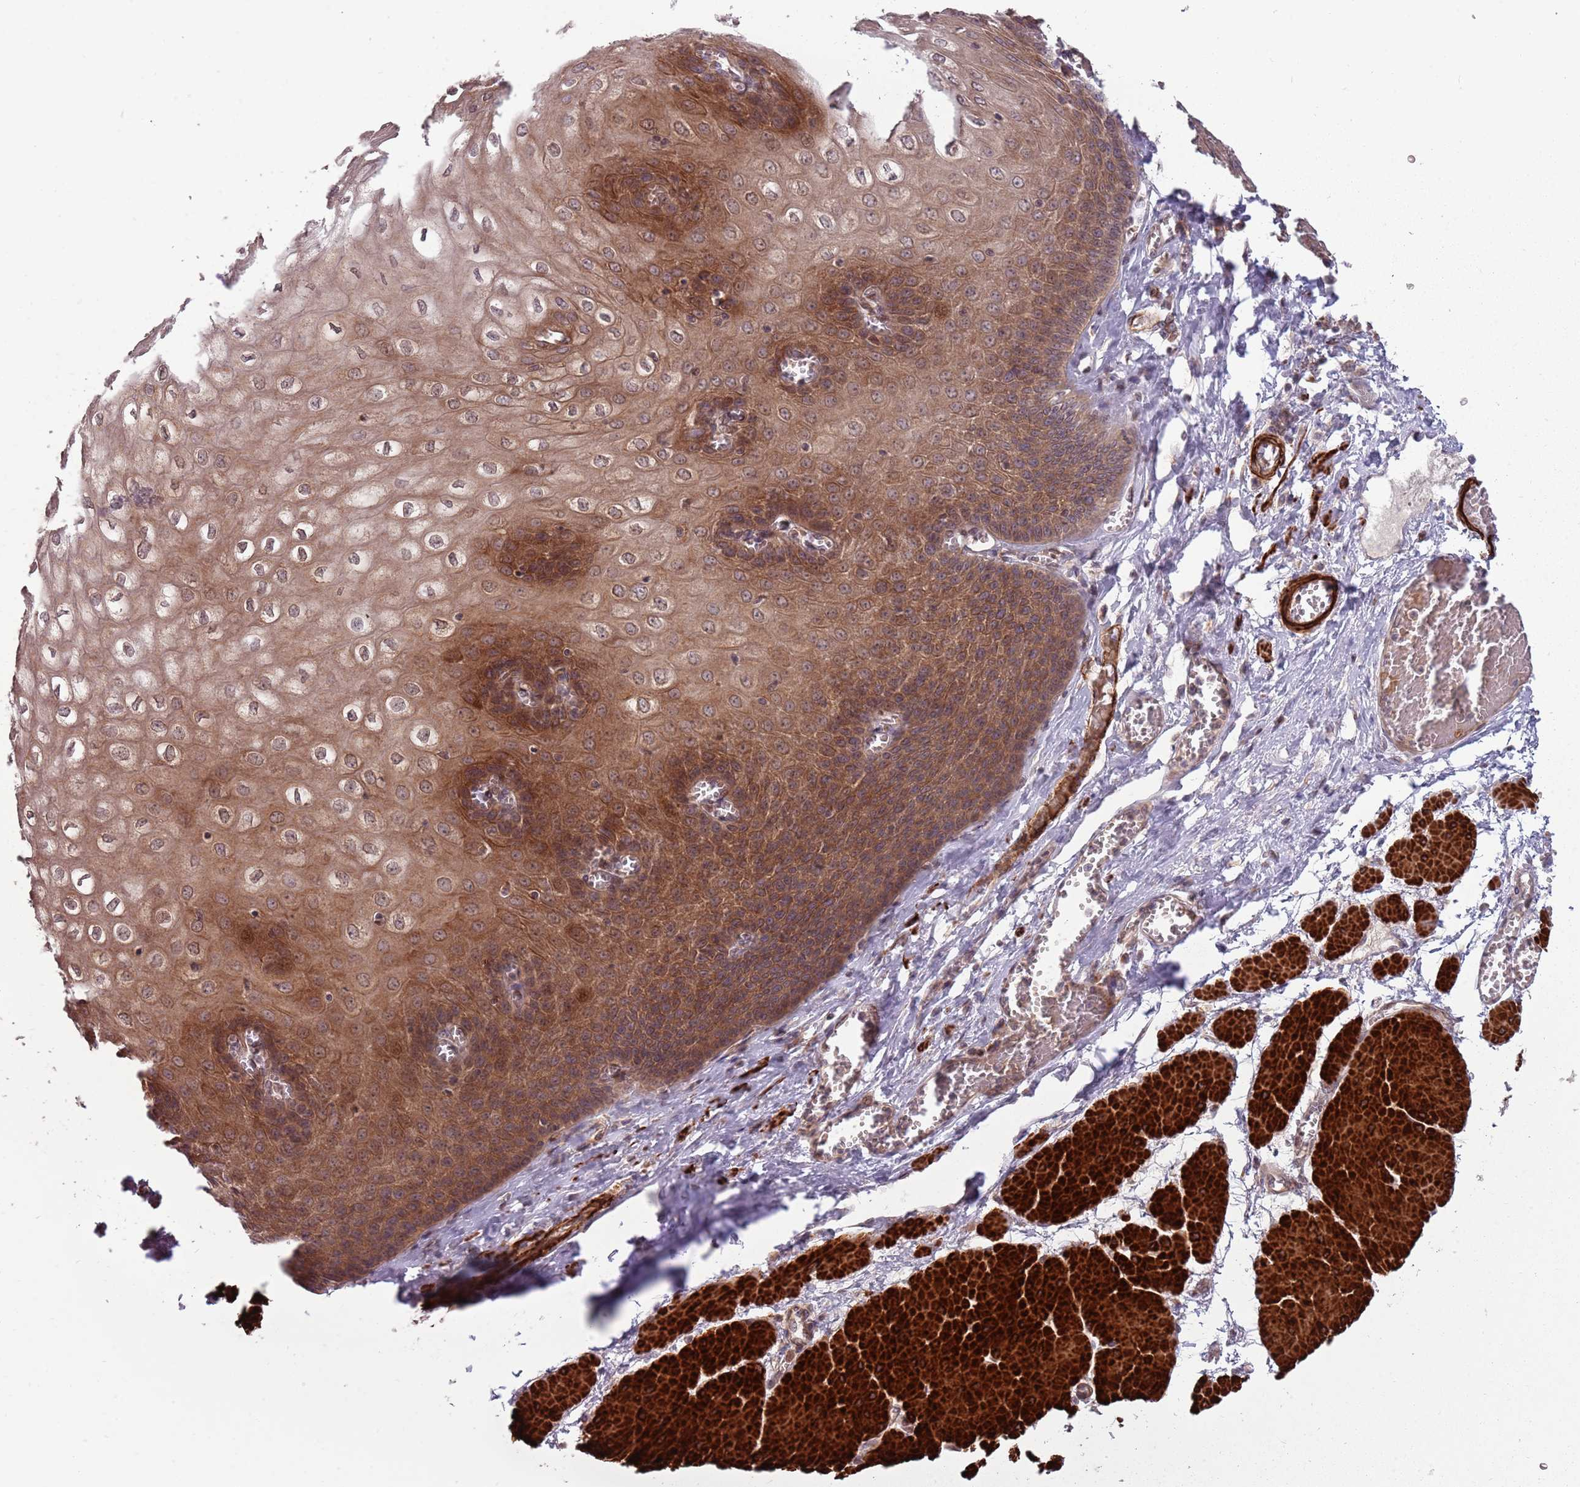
{"staining": {"intensity": "moderate", "quantity": ">75%", "location": "cytoplasmic/membranous"}, "tissue": "esophagus", "cell_type": "Squamous epithelial cells", "image_type": "normal", "snomed": [{"axis": "morphology", "description": "Normal tissue, NOS"}, {"axis": "topography", "description": "Esophagus"}], "caption": "Moderate cytoplasmic/membranous protein staining is identified in about >75% of squamous epithelial cells in esophagus. (DAB = brown stain, brightfield microscopy at high magnification).", "gene": "PLD6", "patient": {"sex": "male", "age": 60}}